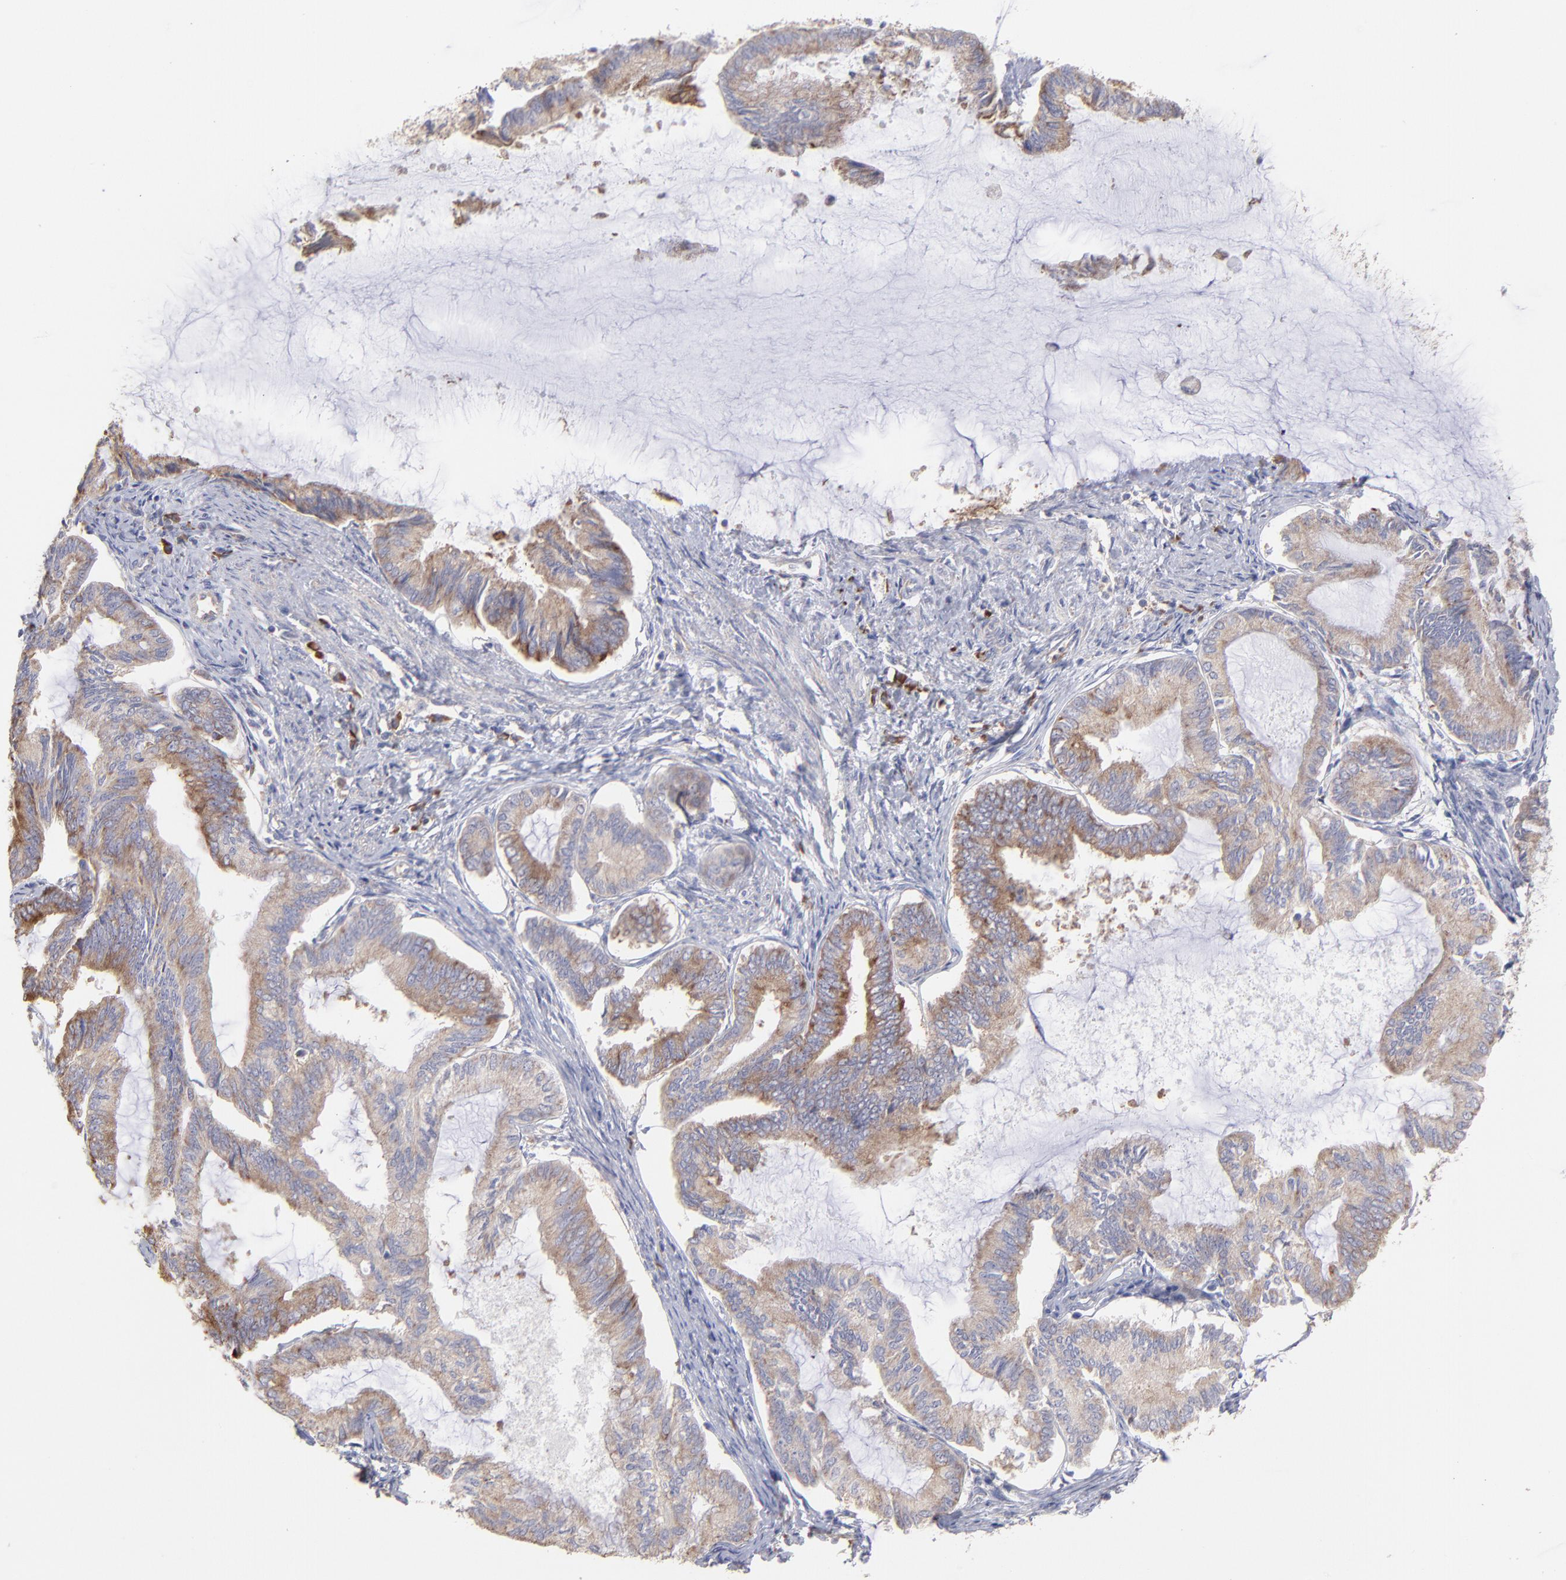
{"staining": {"intensity": "moderate", "quantity": "25%-75%", "location": "cytoplasmic/membranous"}, "tissue": "endometrial cancer", "cell_type": "Tumor cells", "image_type": "cancer", "snomed": [{"axis": "morphology", "description": "Adenocarcinoma, NOS"}, {"axis": "topography", "description": "Endometrium"}], "caption": "Immunohistochemistry (DAB (3,3'-diaminobenzidine)) staining of human endometrial adenocarcinoma reveals moderate cytoplasmic/membranous protein expression in about 25%-75% of tumor cells.", "gene": "RPLP0", "patient": {"sex": "female", "age": 86}}